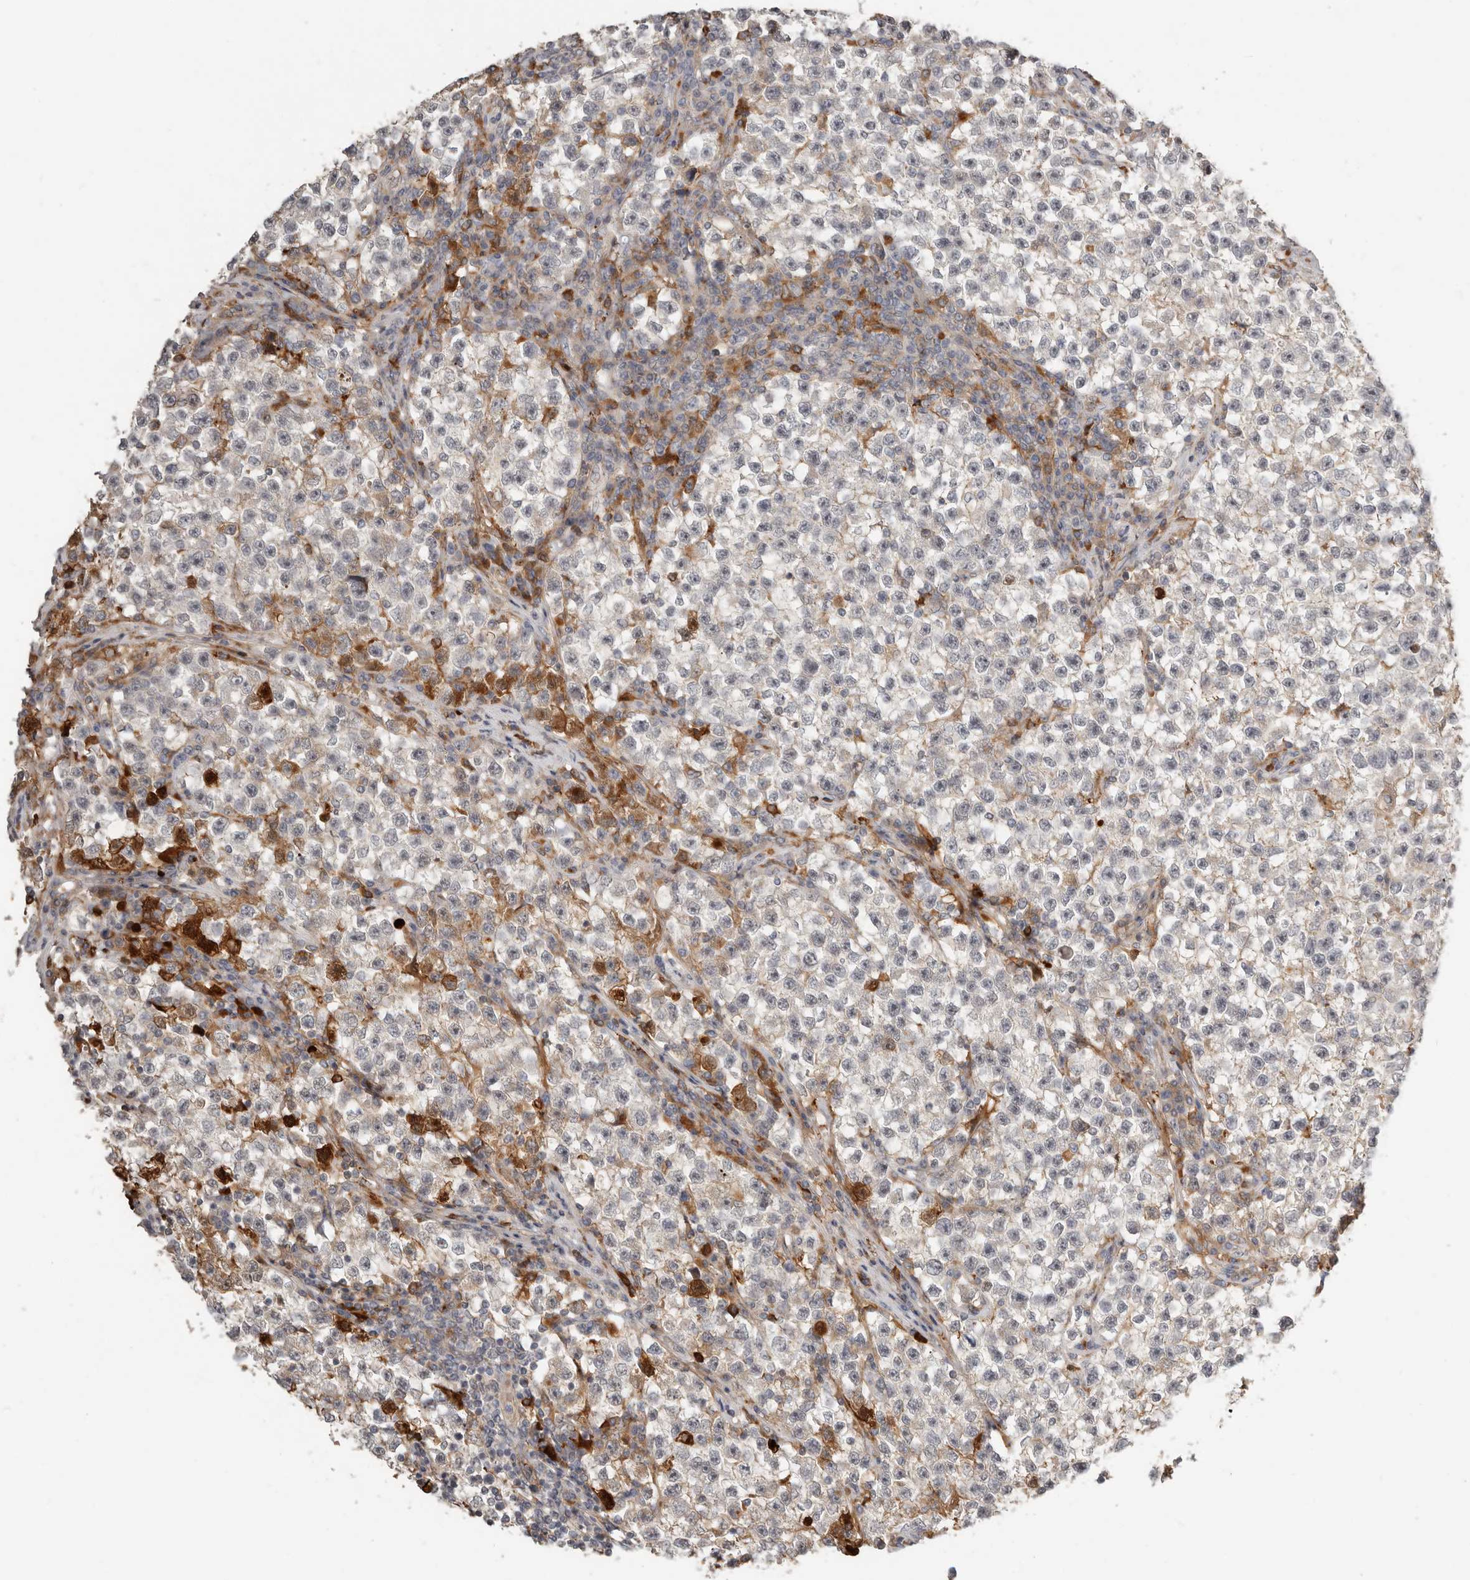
{"staining": {"intensity": "negative", "quantity": "none", "location": "none"}, "tissue": "testis cancer", "cell_type": "Tumor cells", "image_type": "cancer", "snomed": [{"axis": "morphology", "description": "Seminoma, NOS"}, {"axis": "topography", "description": "Testis"}], "caption": "There is no significant expression in tumor cells of testis cancer.", "gene": "MTFR2", "patient": {"sex": "male", "age": 22}}